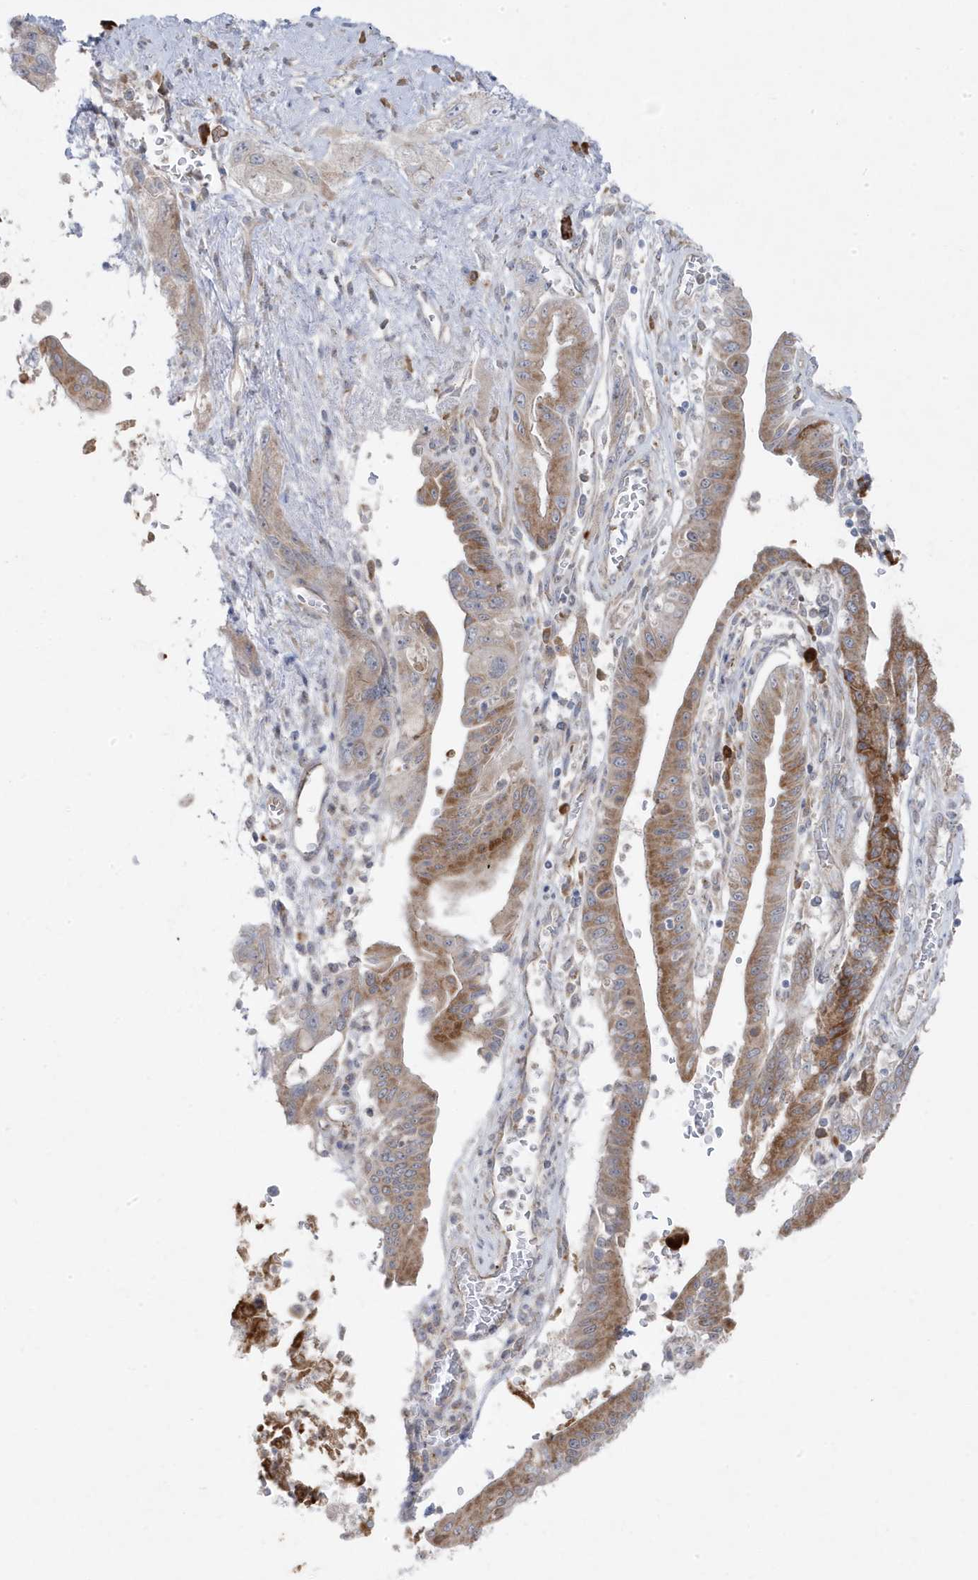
{"staining": {"intensity": "moderate", "quantity": ">75%", "location": "cytoplasmic/membranous"}, "tissue": "pancreatic cancer", "cell_type": "Tumor cells", "image_type": "cancer", "snomed": [{"axis": "morphology", "description": "Adenocarcinoma, NOS"}, {"axis": "topography", "description": "Pancreas"}], "caption": "Human pancreatic cancer stained with a protein marker demonstrates moderate staining in tumor cells.", "gene": "ZNF654", "patient": {"sex": "female", "age": 73}}